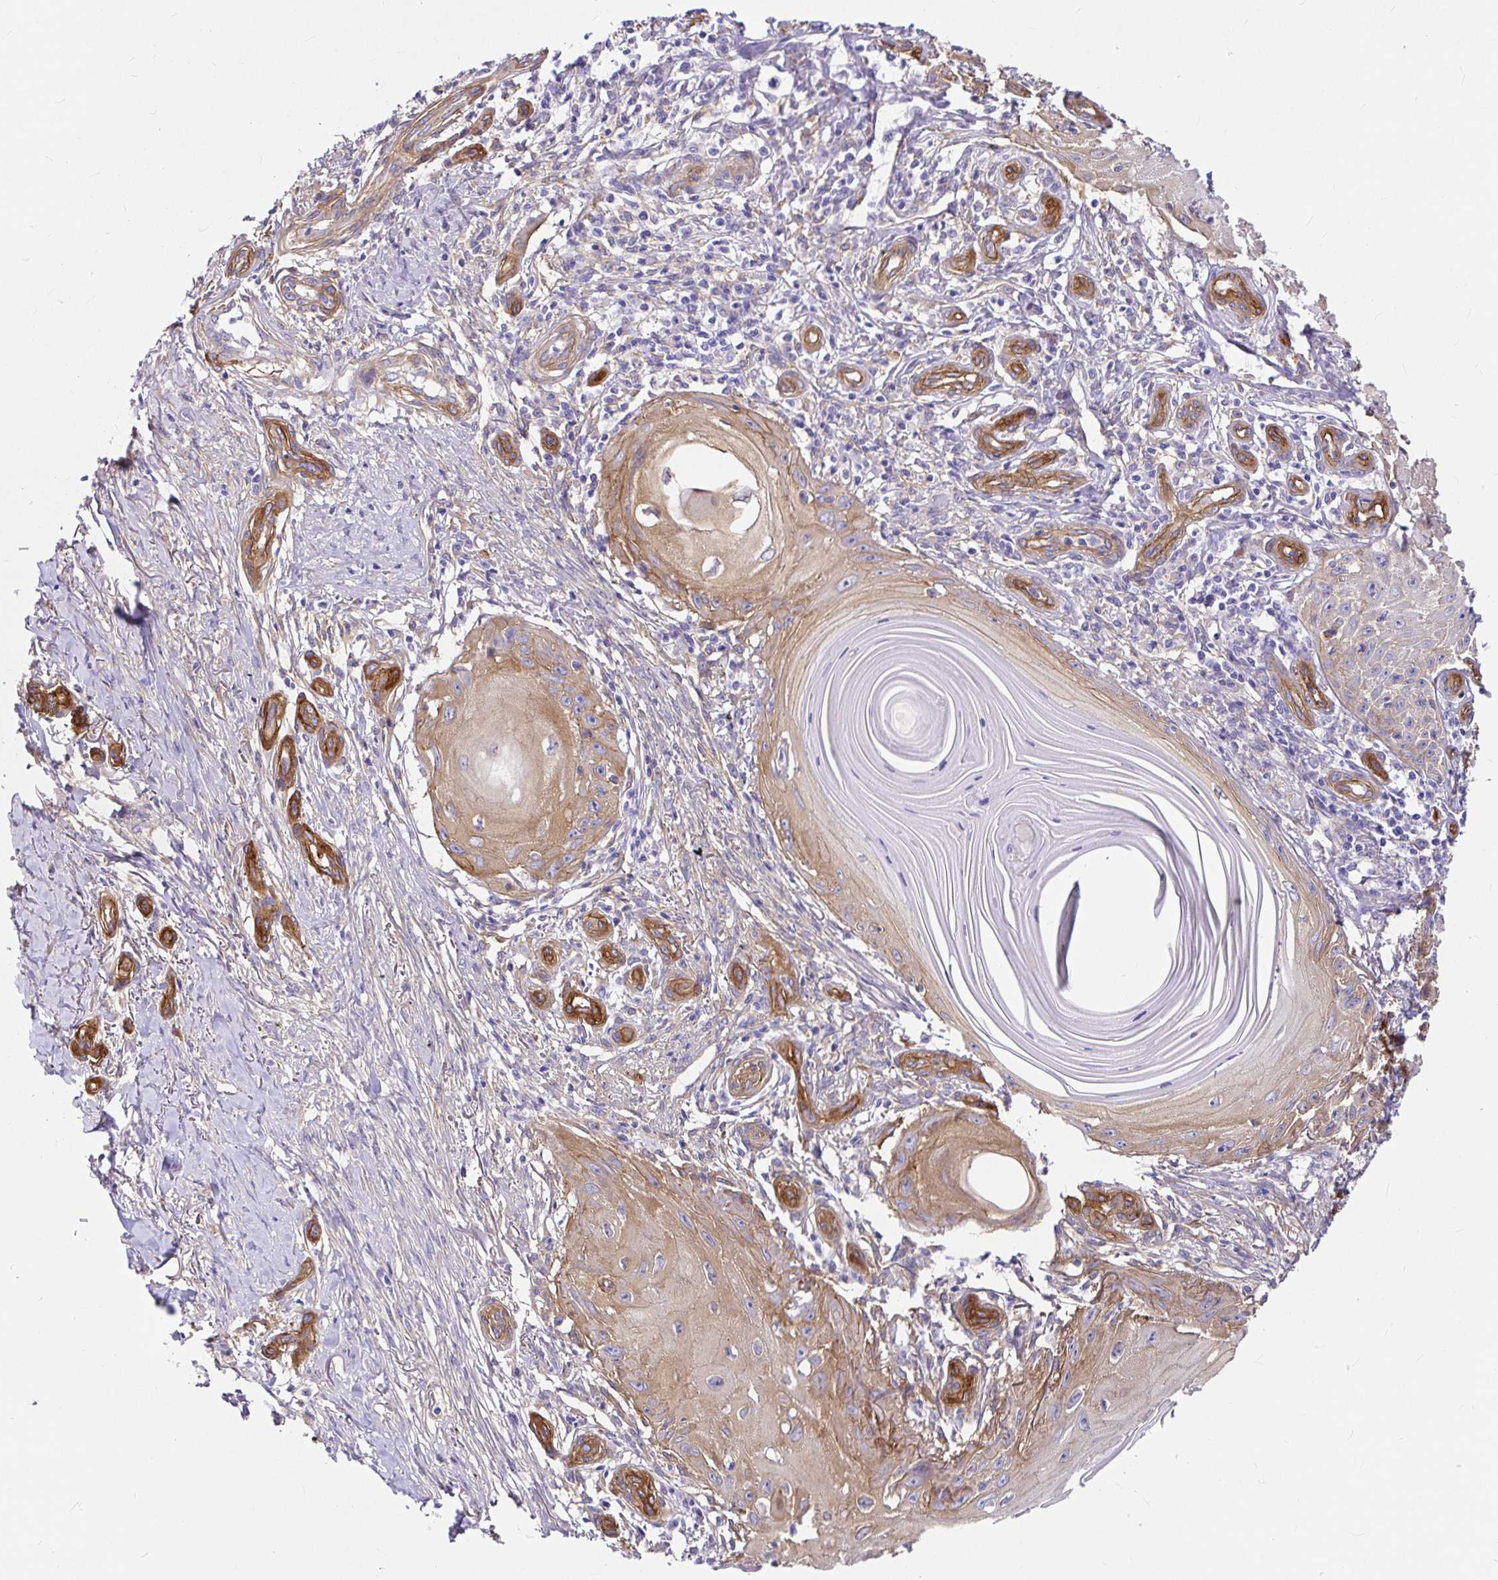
{"staining": {"intensity": "moderate", "quantity": ">75%", "location": "cytoplasmic/membranous"}, "tissue": "skin cancer", "cell_type": "Tumor cells", "image_type": "cancer", "snomed": [{"axis": "morphology", "description": "Squamous cell carcinoma, NOS"}, {"axis": "topography", "description": "Skin"}], "caption": "DAB (3,3'-diaminobenzidine) immunohistochemical staining of skin squamous cell carcinoma demonstrates moderate cytoplasmic/membranous protein expression in about >75% of tumor cells. Using DAB (brown) and hematoxylin (blue) stains, captured at high magnification using brightfield microscopy.", "gene": "MYO1B", "patient": {"sex": "female", "age": 77}}